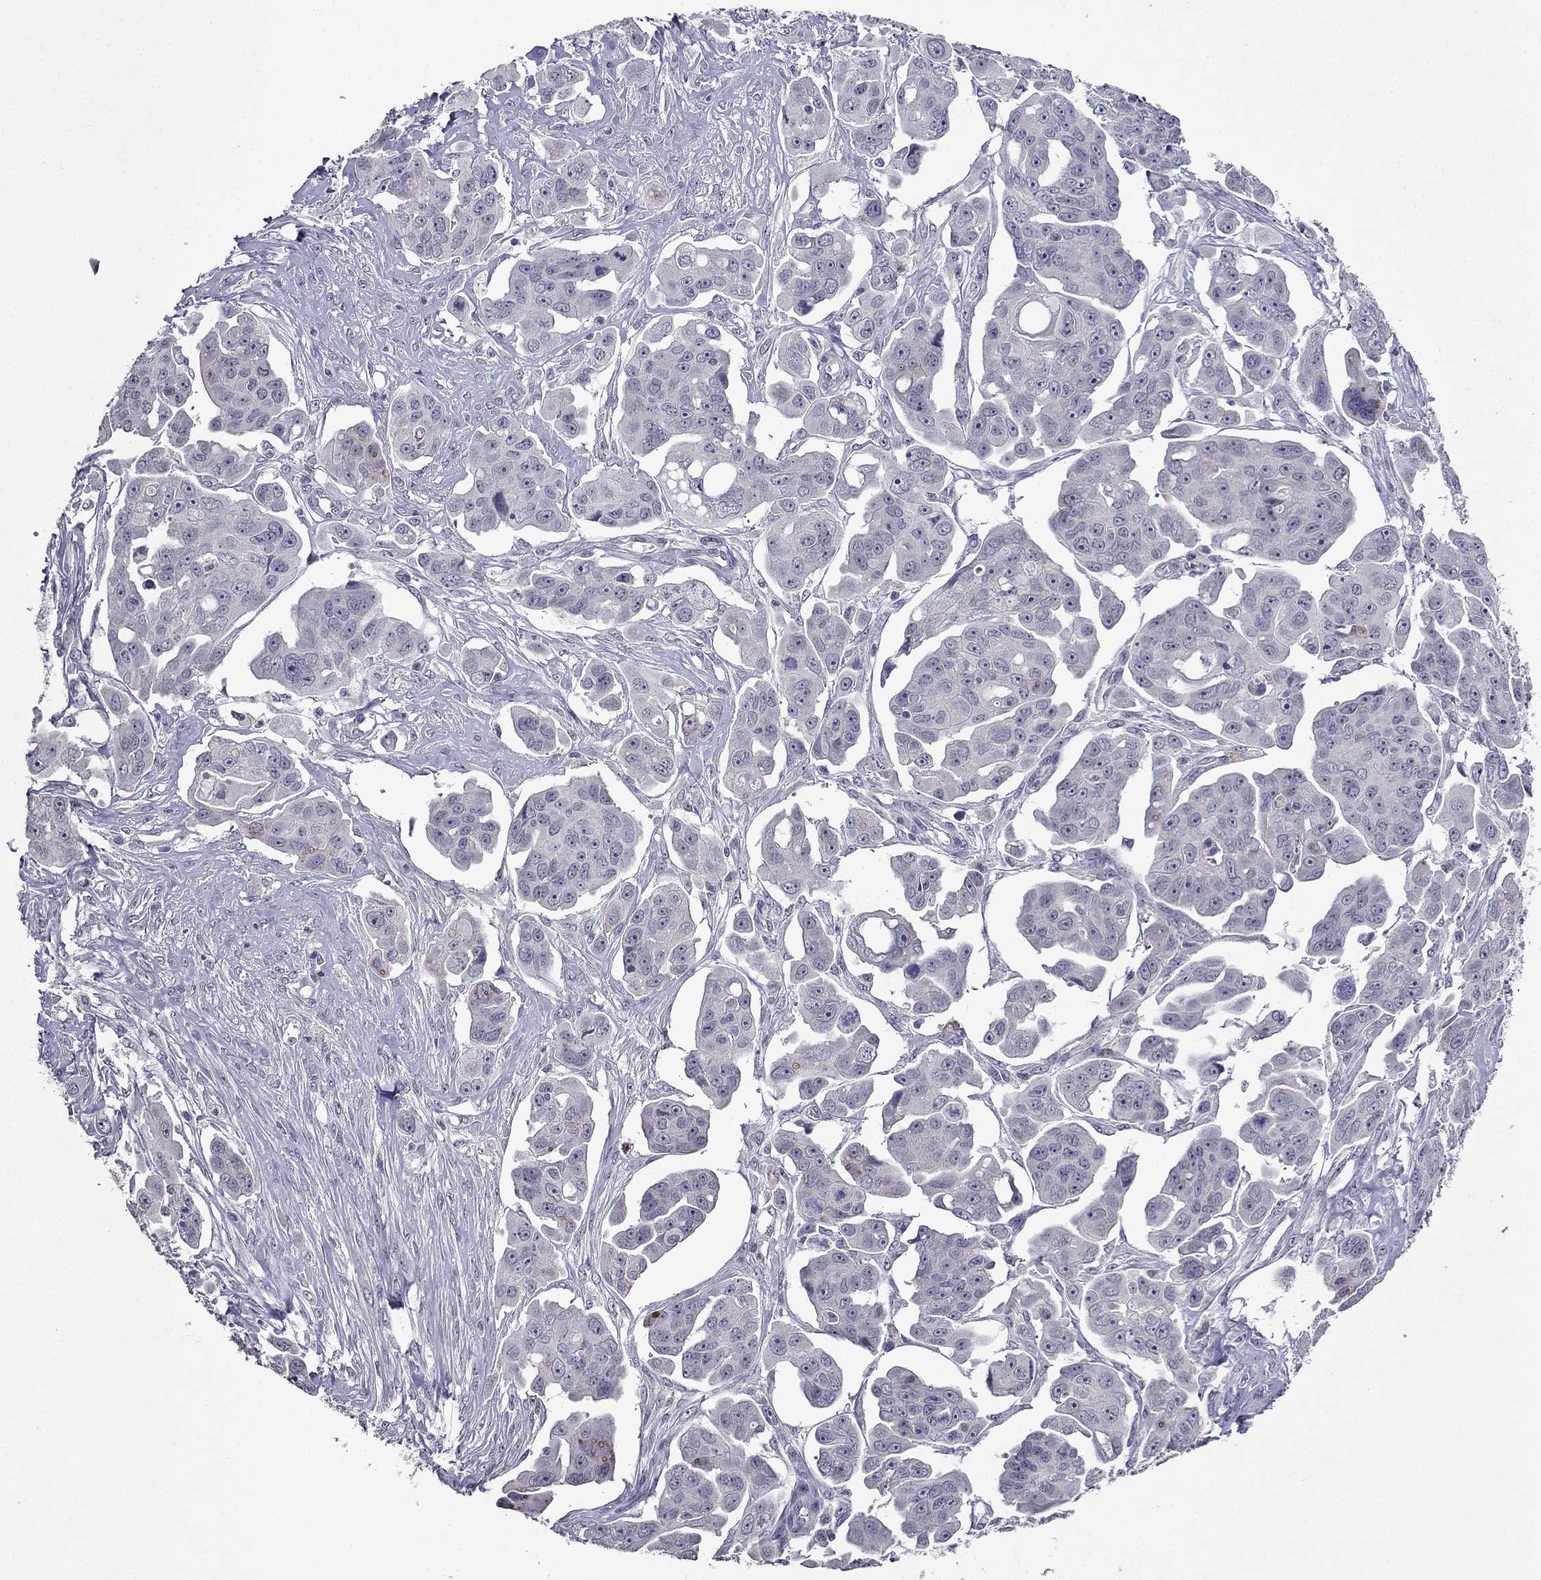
{"staining": {"intensity": "negative", "quantity": "none", "location": "none"}, "tissue": "ovarian cancer", "cell_type": "Tumor cells", "image_type": "cancer", "snomed": [{"axis": "morphology", "description": "Carcinoma, endometroid"}, {"axis": "topography", "description": "Ovary"}], "caption": "Immunohistochemistry of human endometroid carcinoma (ovarian) displays no positivity in tumor cells.", "gene": "AQP9", "patient": {"sex": "female", "age": 70}}